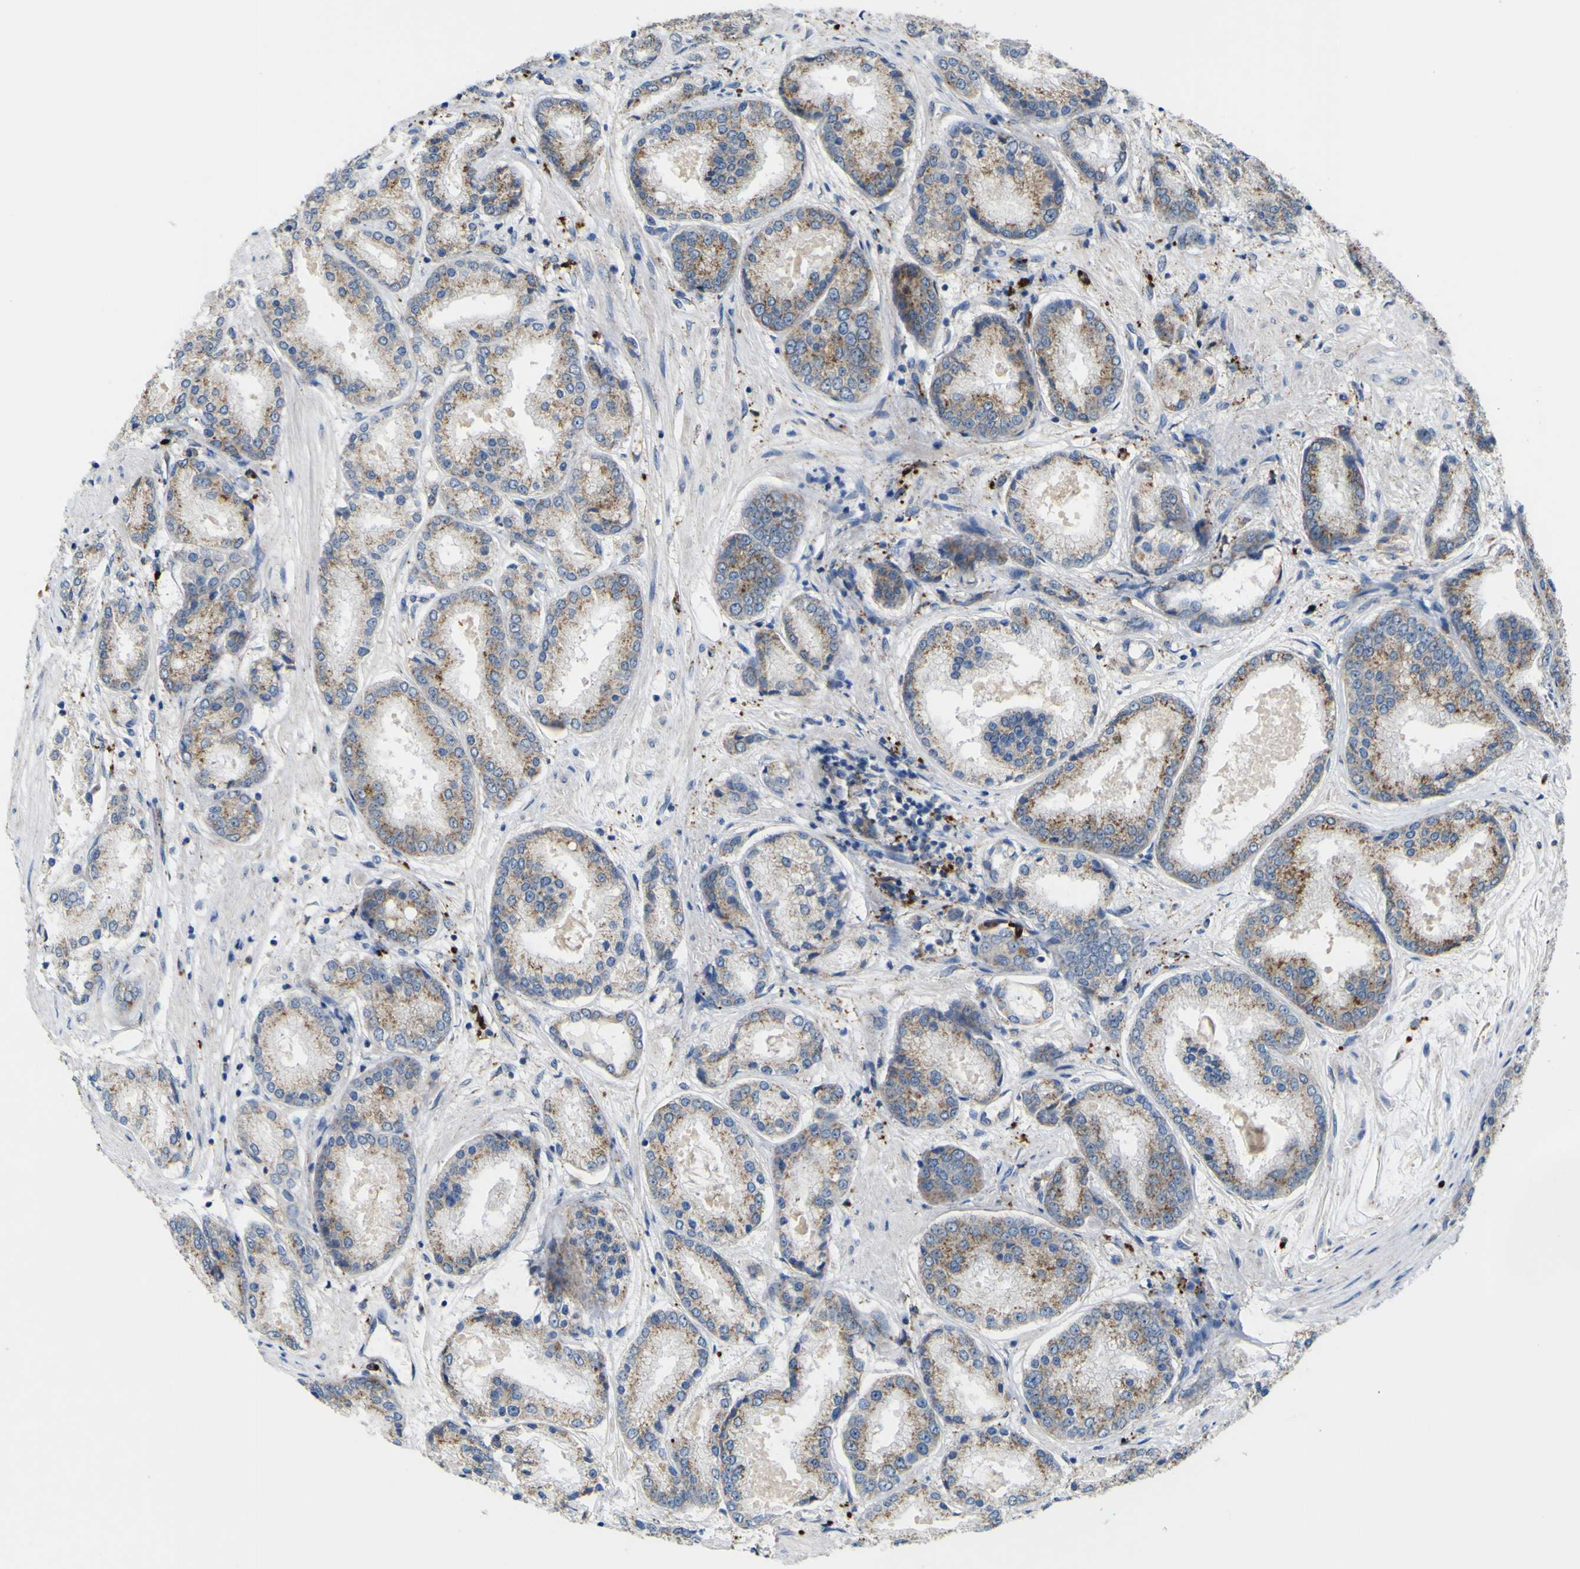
{"staining": {"intensity": "moderate", "quantity": ">75%", "location": "cytoplasmic/membranous"}, "tissue": "prostate cancer", "cell_type": "Tumor cells", "image_type": "cancer", "snomed": [{"axis": "morphology", "description": "Adenocarcinoma, High grade"}, {"axis": "topography", "description": "Prostate"}], "caption": "DAB (3,3'-diaminobenzidine) immunohistochemical staining of human adenocarcinoma (high-grade) (prostate) displays moderate cytoplasmic/membranous protein expression in approximately >75% of tumor cells.", "gene": "PLD3", "patient": {"sex": "male", "age": 59}}